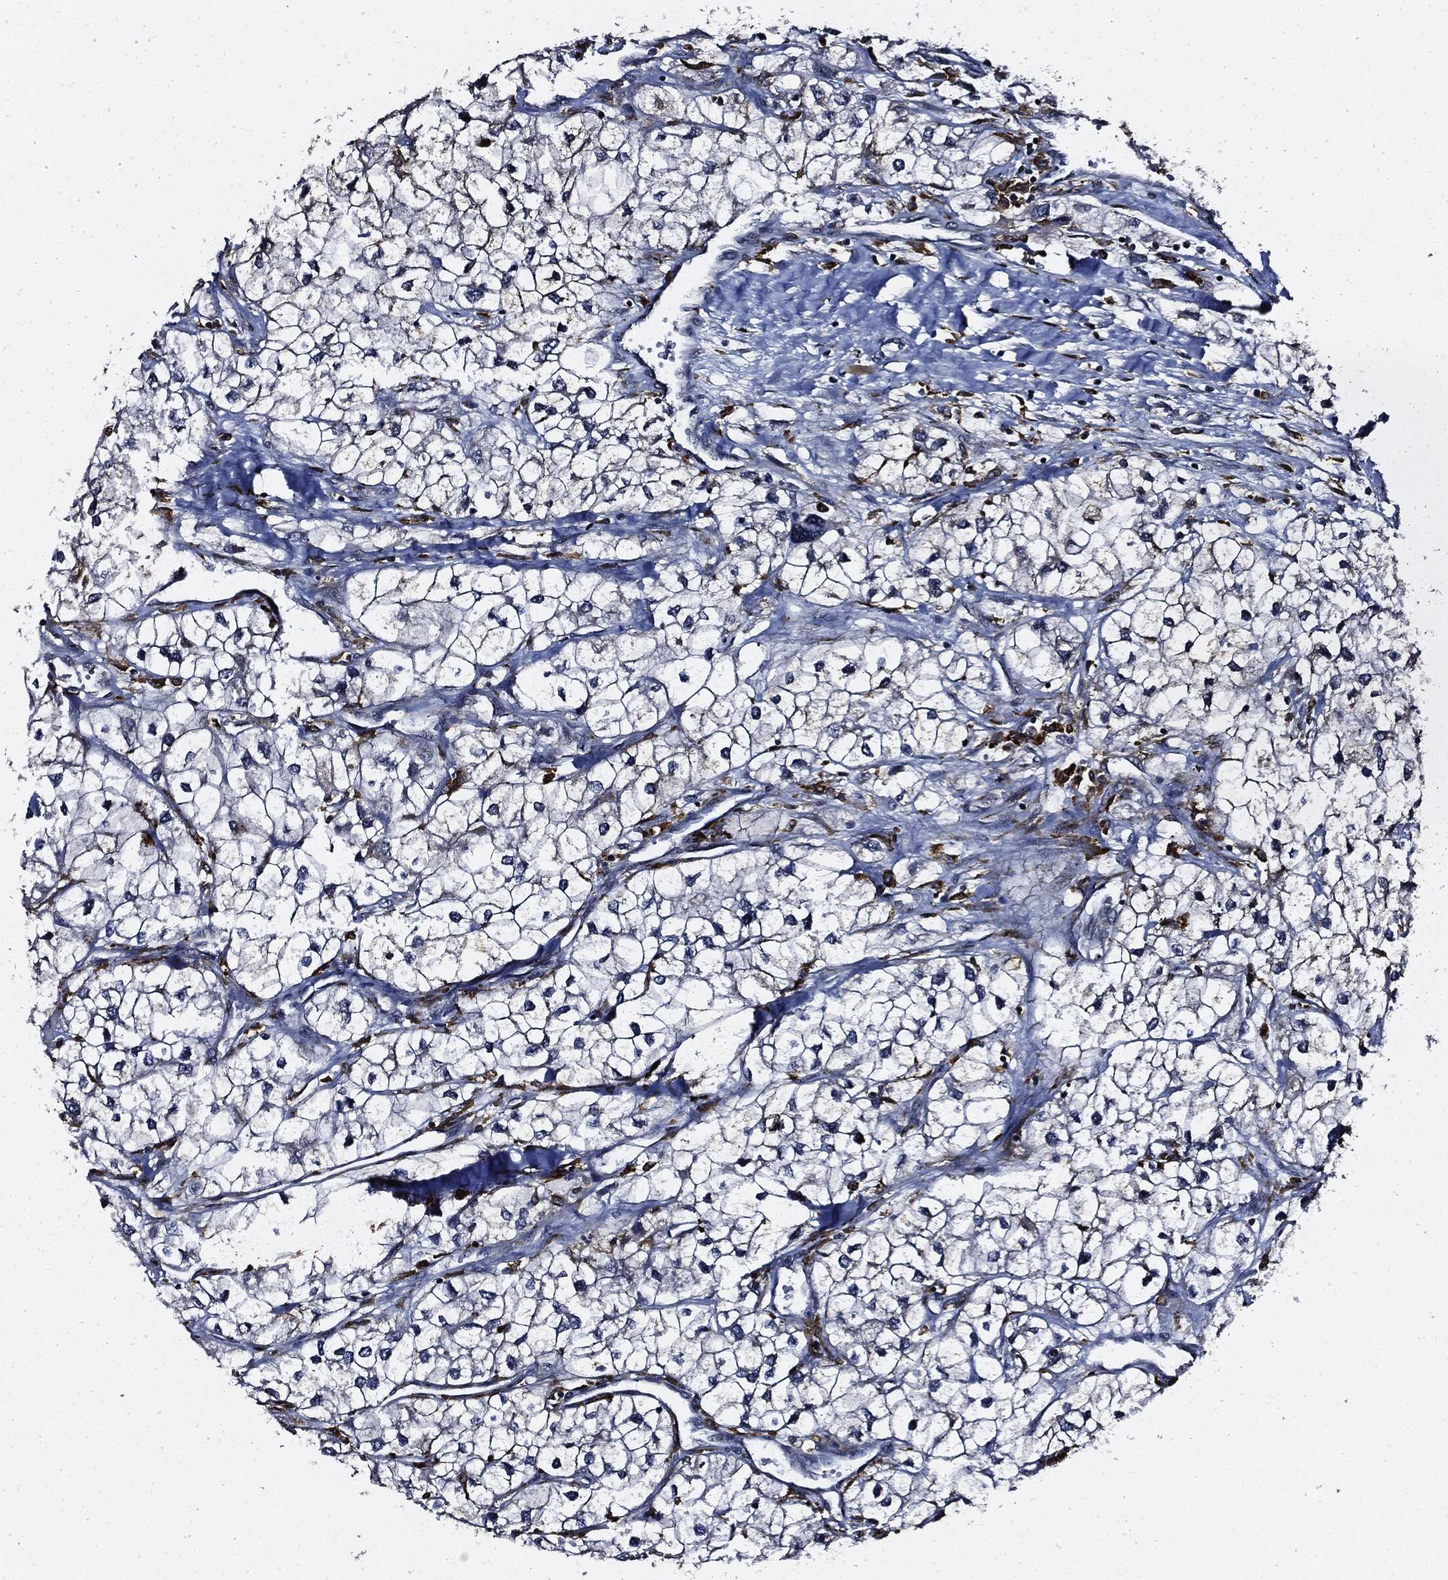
{"staining": {"intensity": "negative", "quantity": "none", "location": "none"}, "tissue": "renal cancer", "cell_type": "Tumor cells", "image_type": "cancer", "snomed": [{"axis": "morphology", "description": "Adenocarcinoma, NOS"}, {"axis": "topography", "description": "Kidney"}], "caption": "High power microscopy histopathology image of an IHC image of renal adenocarcinoma, revealing no significant staining in tumor cells. (DAB (3,3'-diaminobenzidine) IHC with hematoxylin counter stain).", "gene": "SUGT1", "patient": {"sex": "male", "age": 59}}